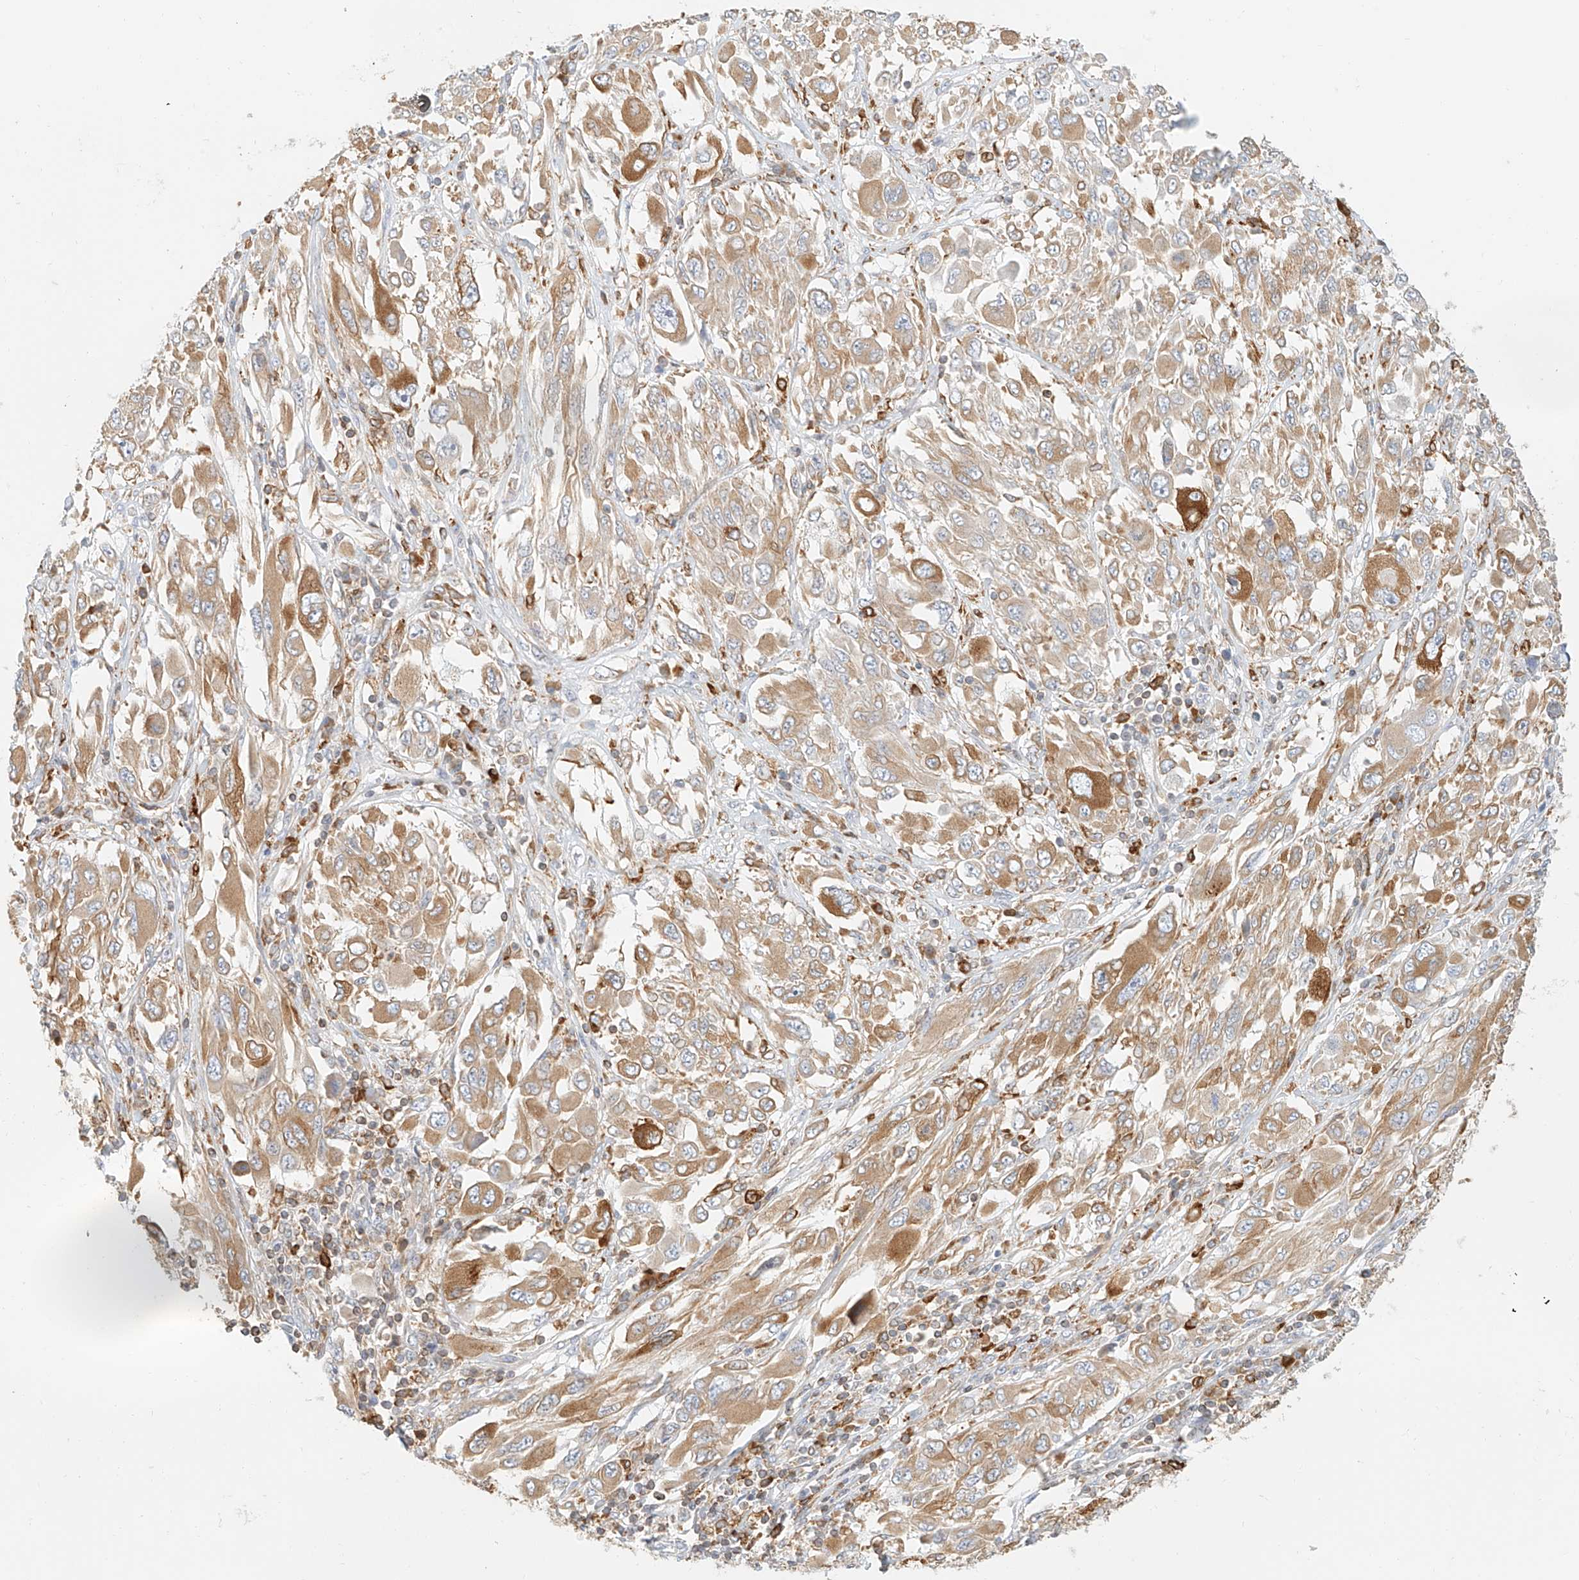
{"staining": {"intensity": "moderate", "quantity": ">75%", "location": "cytoplasmic/membranous"}, "tissue": "melanoma", "cell_type": "Tumor cells", "image_type": "cancer", "snomed": [{"axis": "morphology", "description": "Malignant melanoma, NOS"}, {"axis": "topography", "description": "Skin"}], "caption": "Immunohistochemistry (IHC) (DAB (3,3'-diaminobenzidine)) staining of human melanoma displays moderate cytoplasmic/membranous protein positivity in about >75% of tumor cells. Ihc stains the protein of interest in brown and the nuclei are stained blue.", "gene": "DHRS7", "patient": {"sex": "female", "age": 91}}